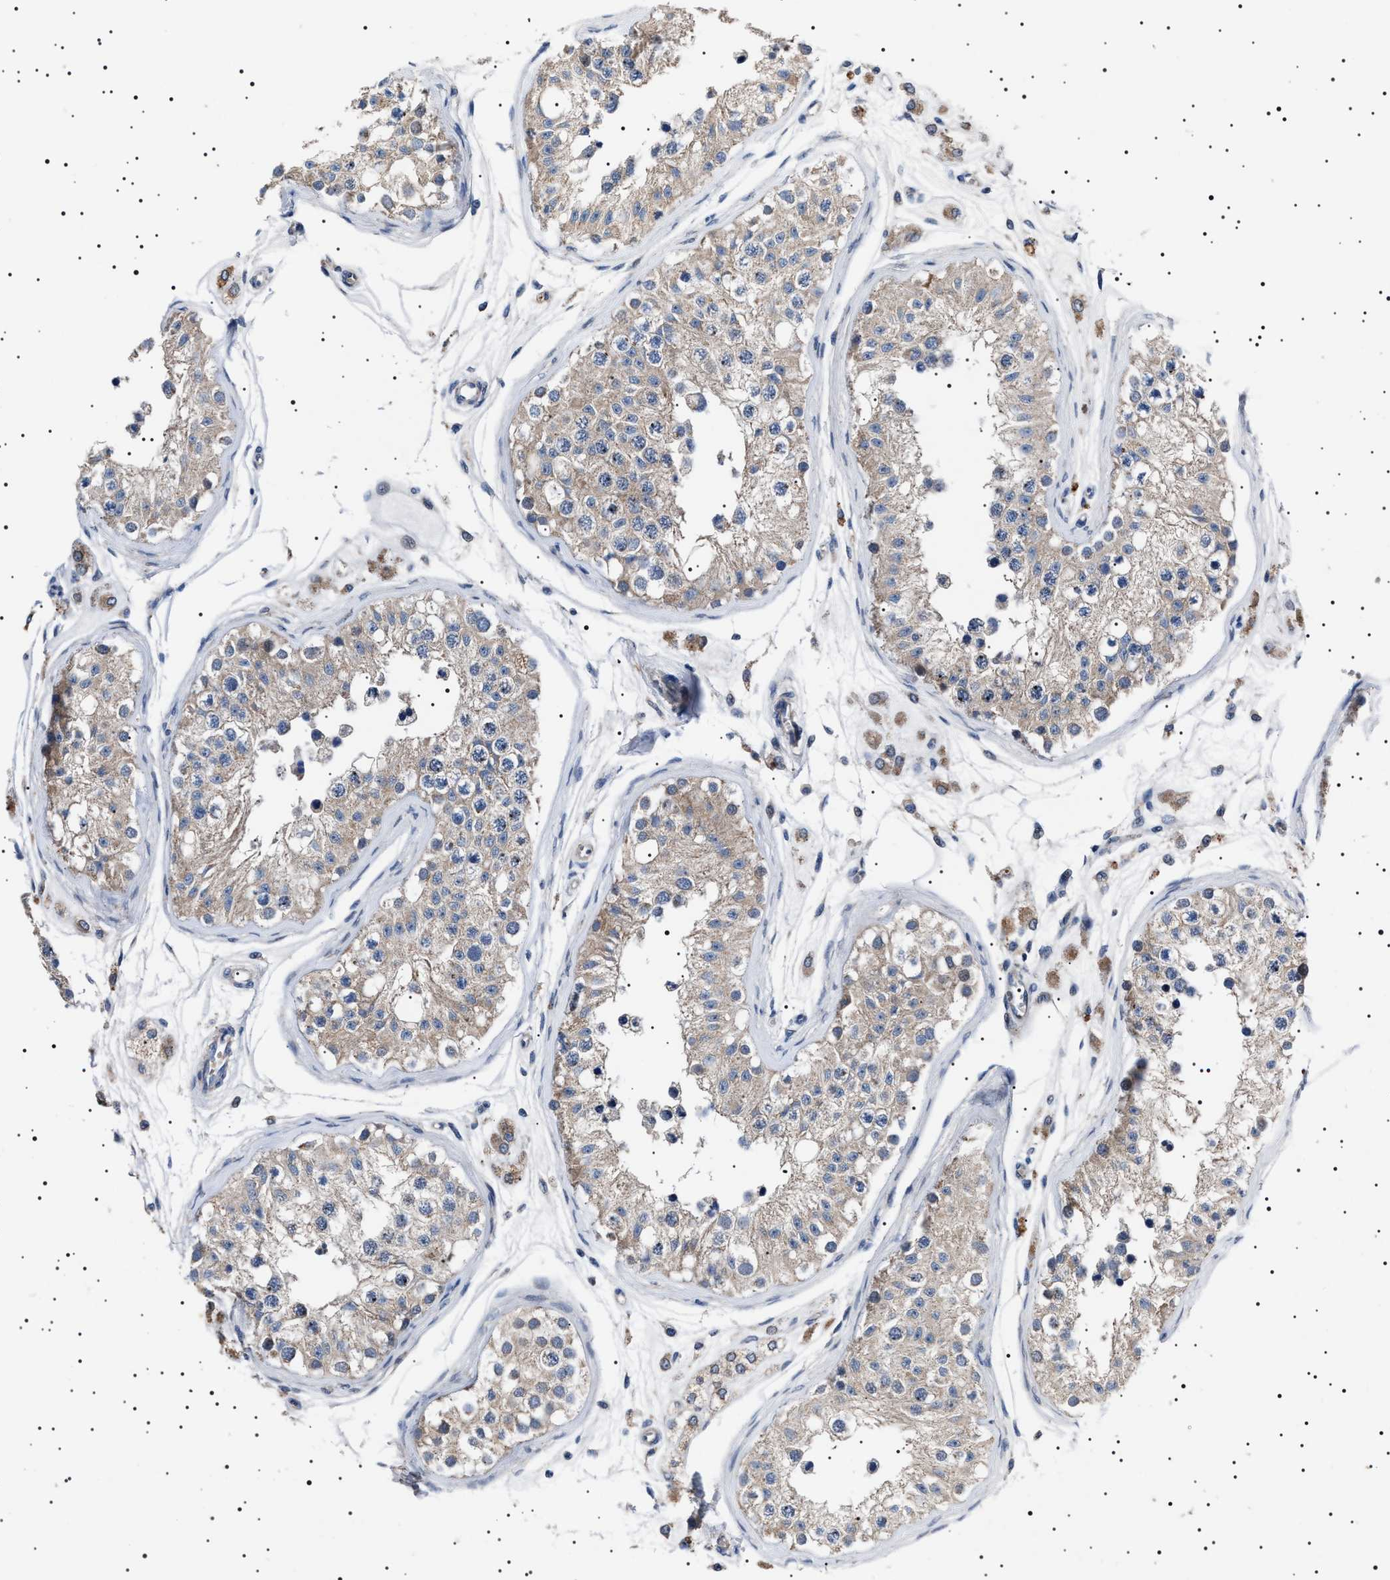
{"staining": {"intensity": "weak", "quantity": "25%-75%", "location": "cytoplasmic/membranous"}, "tissue": "testis", "cell_type": "Cells in seminiferous ducts", "image_type": "normal", "snomed": [{"axis": "morphology", "description": "Normal tissue, NOS"}, {"axis": "morphology", "description": "Adenocarcinoma, metastatic, NOS"}, {"axis": "topography", "description": "Testis"}], "caption": "A high-resolution micrograph shows immunohistochemistry (IHC) staining of normal testis, which demonstrates weak cytoplasmic/membranous expression in about 25%-75% of cells in seminiferous ducts.", "gene": "PTRH1", "patient": {"sex": "male", "age": 26}}